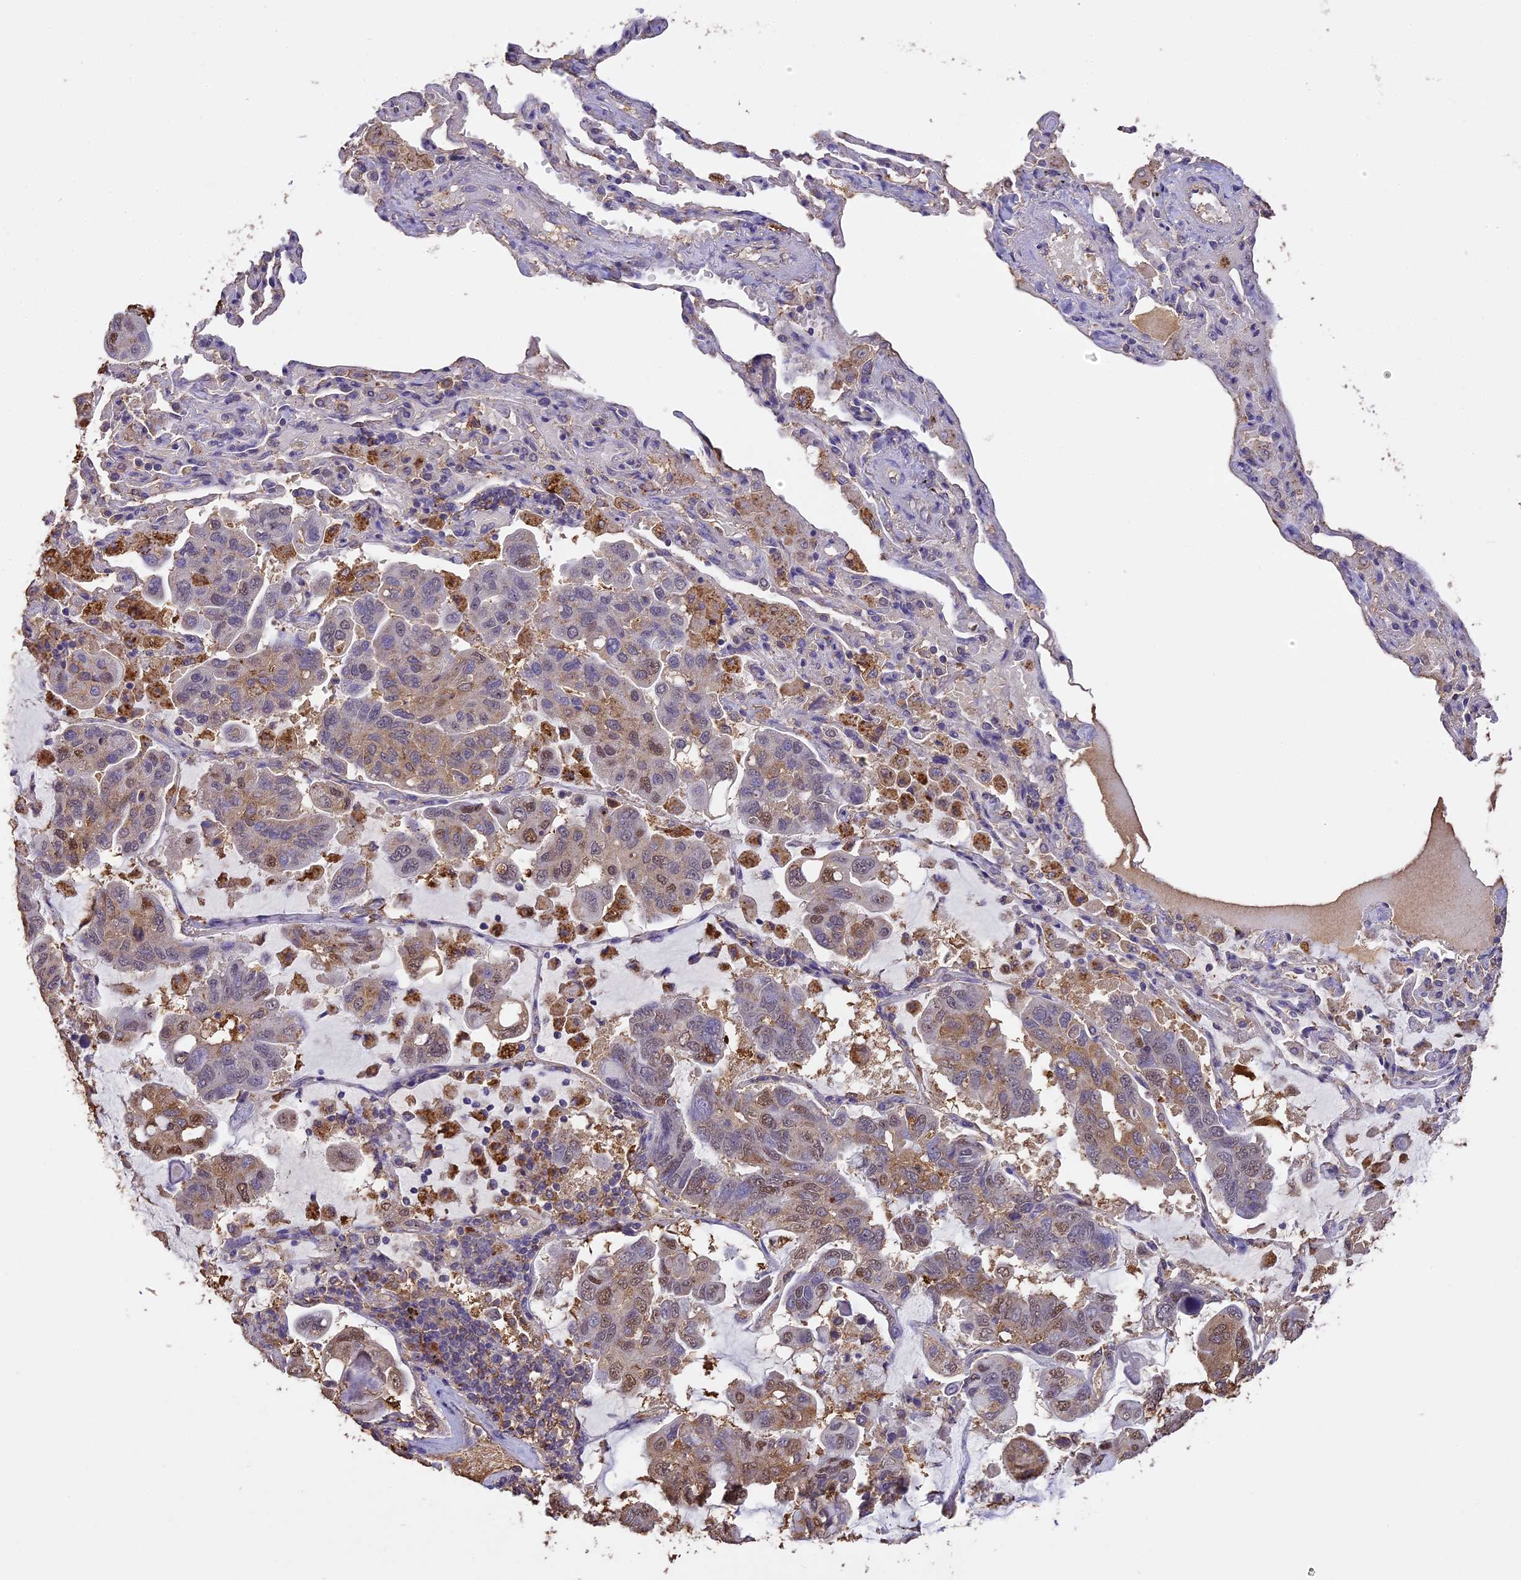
{"staining": {"intensity": "moderate", "quantity": "<25%", "location": "nuclear"}, "tissue": "lung cancer", "cell_type": "Tumor cells", "image_type": "cancer", "snomed": [{"axis": "morphology", "description": "Adenocarcinoma, NOS"}, {"axis": "topography", "description": "Lung"}], "caption": "Immunohistochemistry (IHC) micrograph of human adenocarcinoma (lung) stained for a protein (brown), which exhibits low levels of moderate nuclear positivity in about <25% of tumor cells.", "gene": "ARHGAP19", "patient": {"sex": "male", "age": 64}}